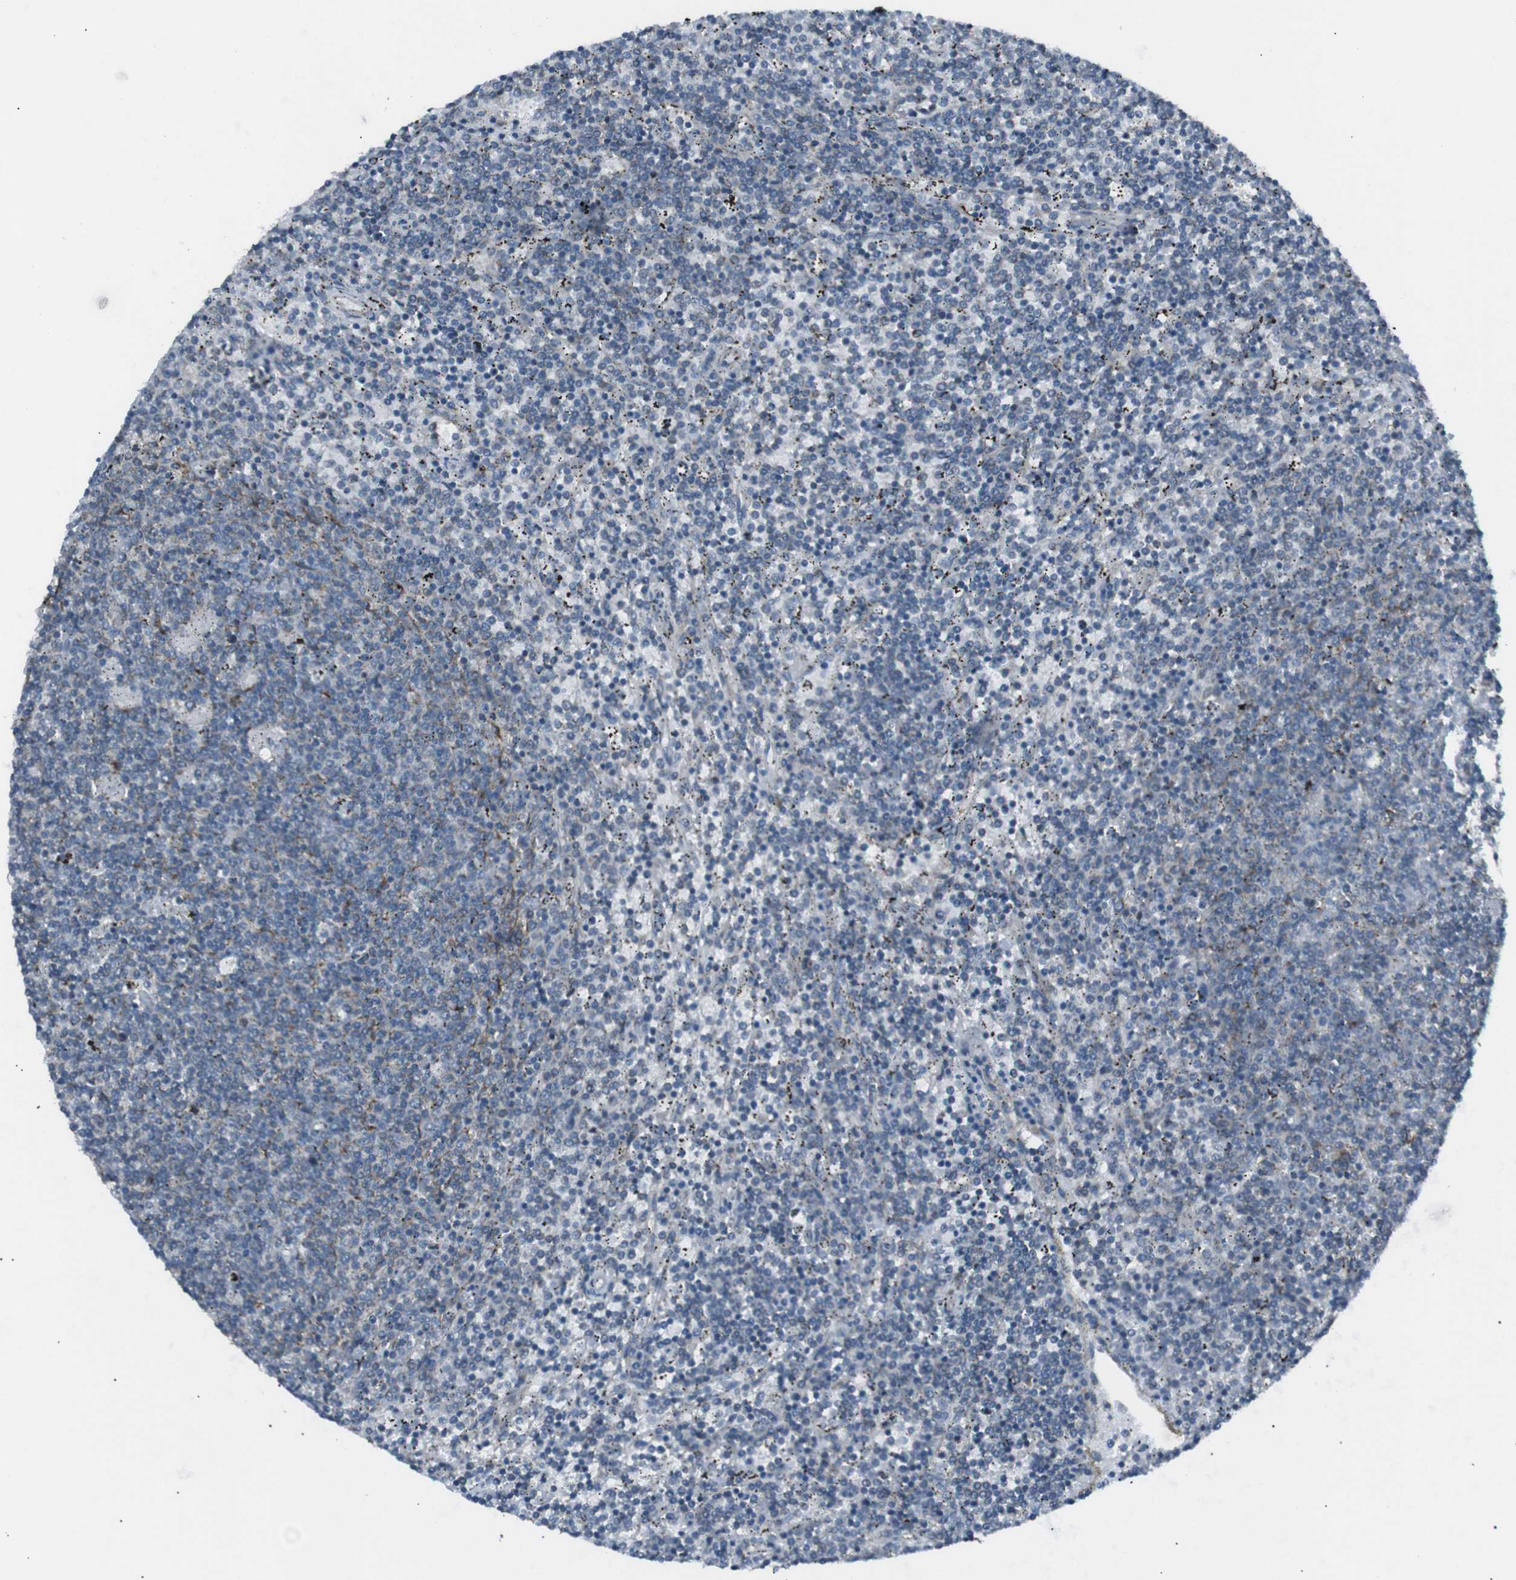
{"staining": {"intensity": "negative", "quantity": "none", "location": "none"}, "tissue": "lymphoma", "cell_type": "Tumor cells", "image_type": "cancer", "snomed": [{"axis": "morphology", "description": "Malignant lymphoma, non-Hodgkin's type, Low grade"}, {"axis": "topography", "description": "Spleen"}], "caption": "Tumor cells show no significant protein expression in malignant lymphoma, non-Hodgkin's type (low-grade).", "gene": "LNPK", "patient": {"sex": "female", "age": 50}}